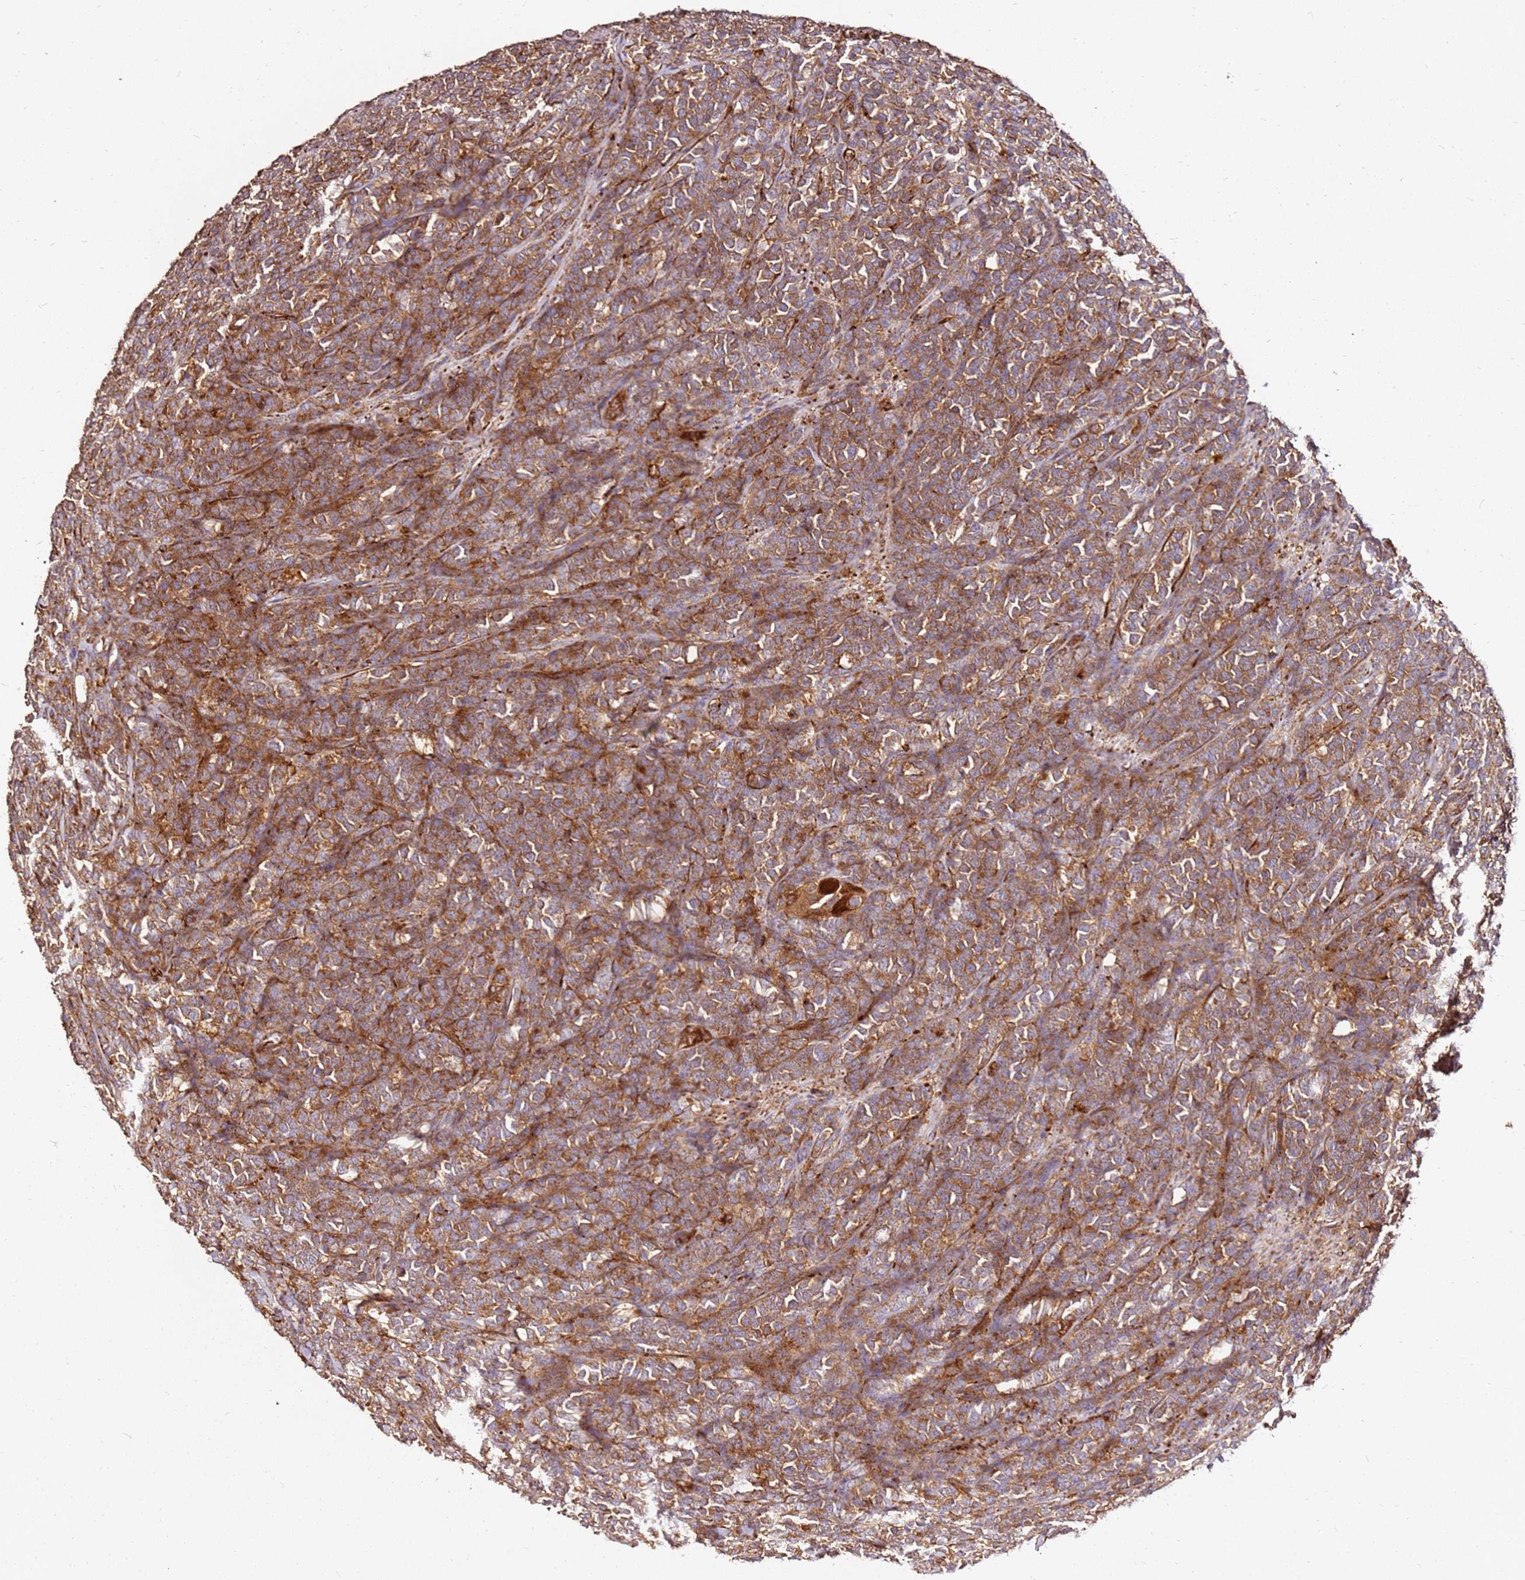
{"staining": {"intensity": "moderate", "quantity": ">75%", "location": "cytoplasmic/membranous"}, "tissue": "lymphoma", "cell_type": "Tumor cells", "image_type": "cancer", "snomed": [{"axis": "morphology", "description": "Malignant lymphoma, non-Hodgkin's type, High grade"}, {"axis": "topography", "description": "Small intestine"}], "caption": "About >75% of tumor cells in human lymphoma exhibit moderate cytoplasmic/membranous protein positivity as visualized by brown immunohistochemical staining.", "gene": "DVL3", "patient": {"sex": "male", "age": 8}}